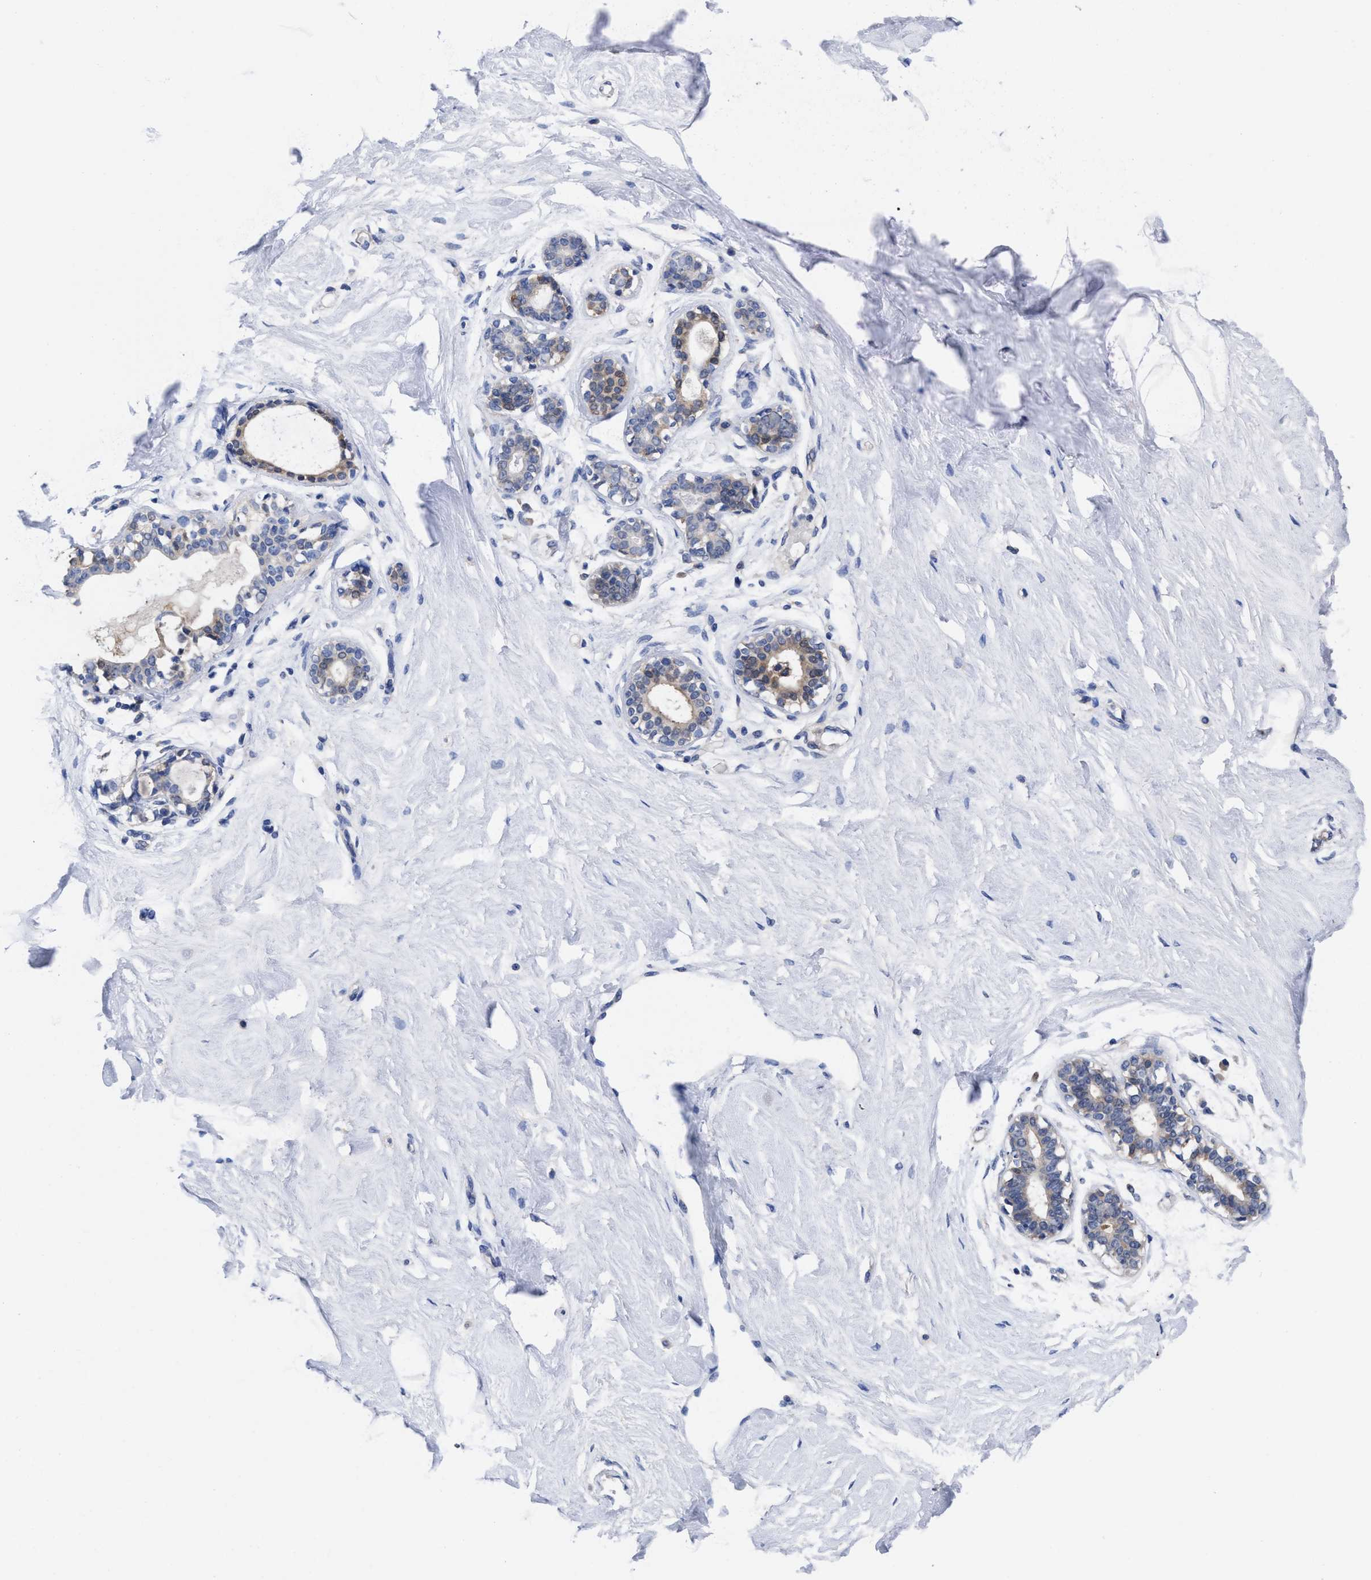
{"staining": {"intensity": "negative", "quantity": "none", "location": "none"}, "tissue": "breast", "cell_type": "Adipocytes", "image_type": "normal", "snomed": [{"axis": "morphology", "description": "Normal tissue, NOS"}, {"axis": "topography", "description": "Breast"}], "caption": "Breast stained for a protein using IHC reveals no expression adipocytes.", "gene": "TXNDC17", "patient": {"sex": "female", "age": 23}}